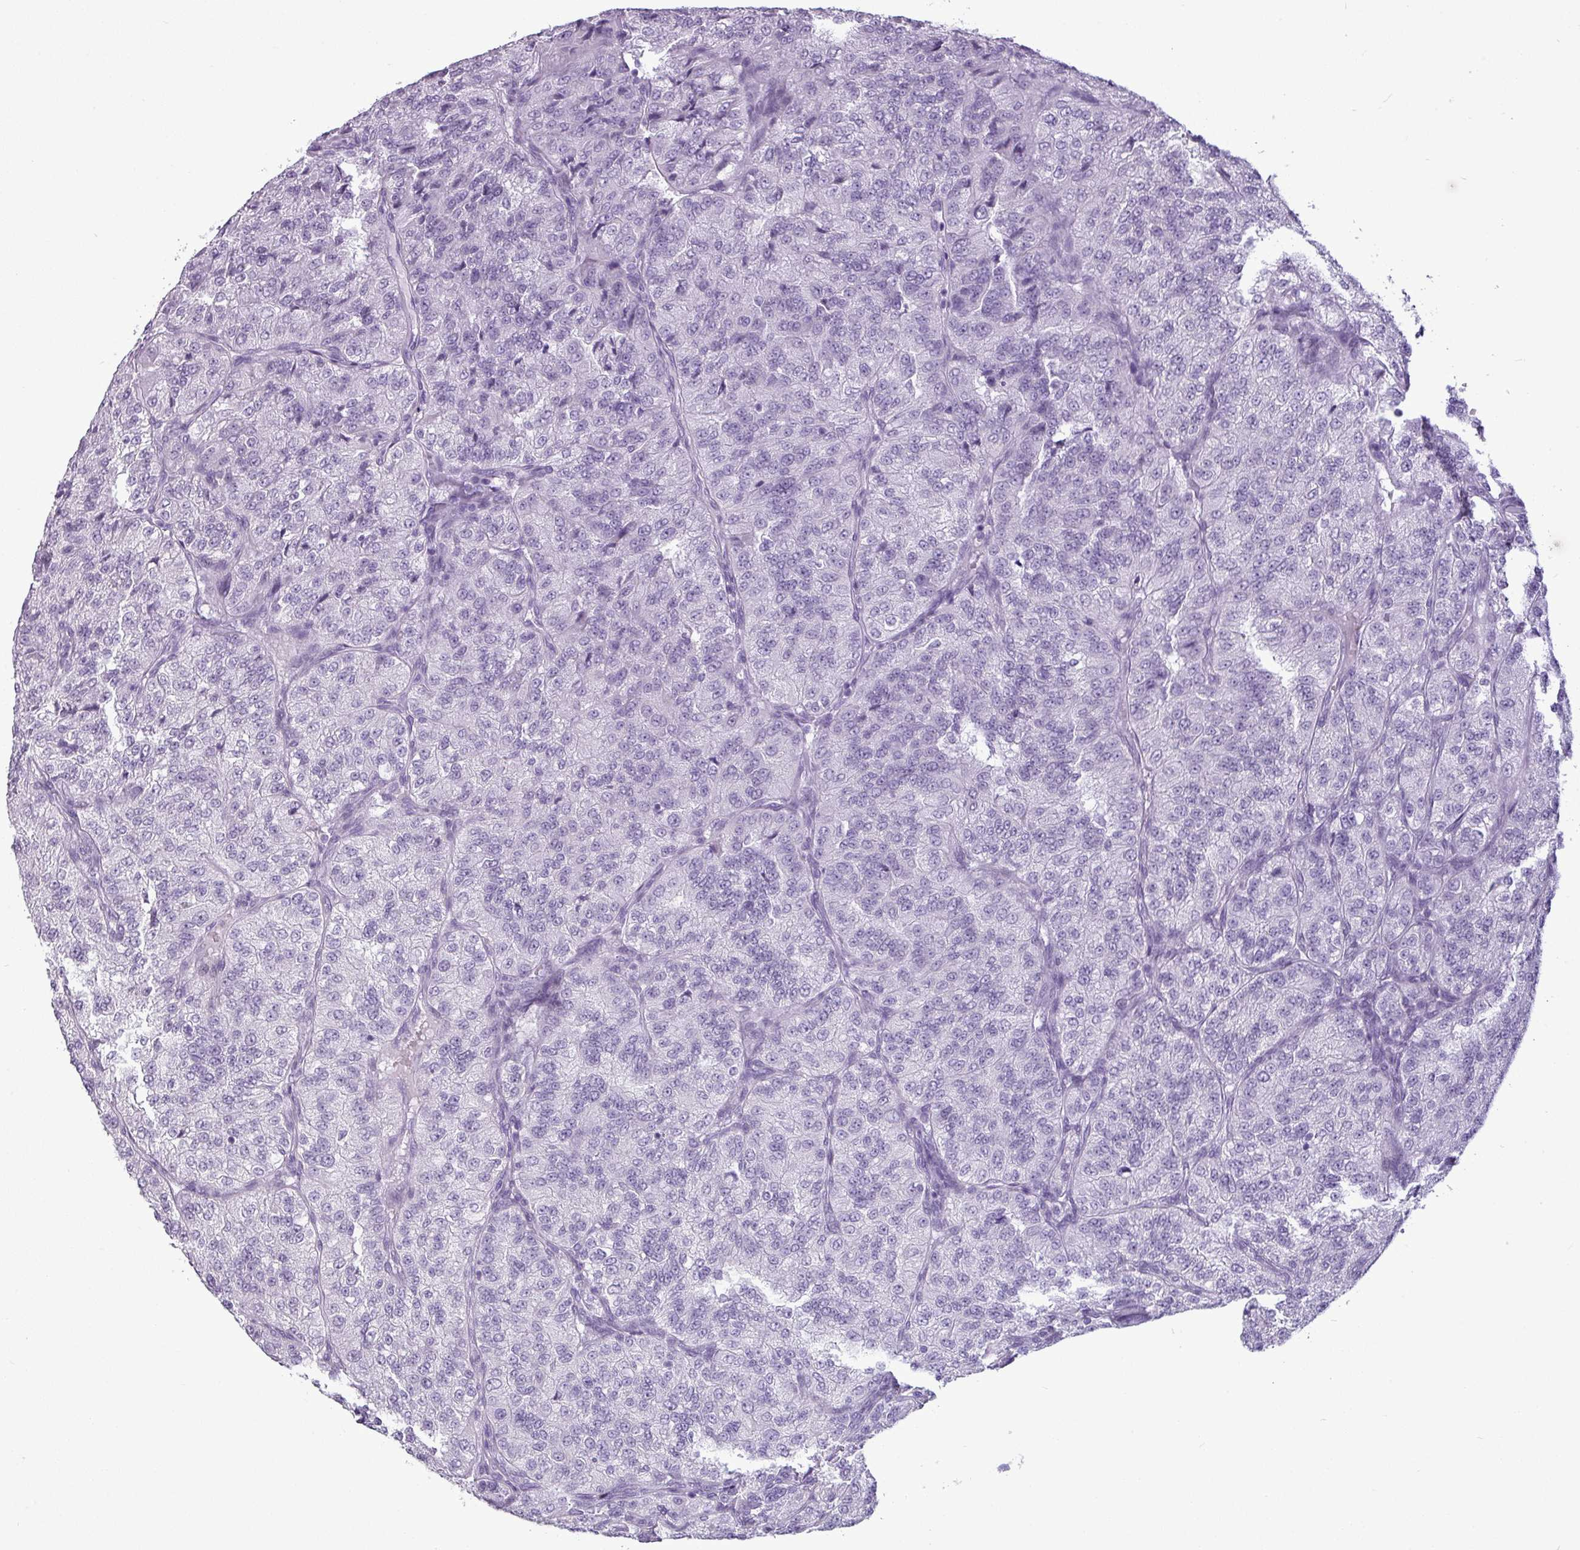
{"staining": {"intensity": "negative", "quantity": "none", "location": "none"}, "tissue": "renal cancer", "cell_type": "Tumor cells", "image_type": "cancer", "snomed": [{"axis": "morphology", "description": "Adenocarcinoma, NOS"}, {"axis": "topography", "description": "Kidney"}], "caption": "Immunohistochemical staining of adenocarcinoma (renal) shows no significant expression in tumor cells. (Immunohistochemistry, brightfield microscopy, high magnification).", "gene": "AMY2A", "patient": {"sex": "female", "age": 63}}